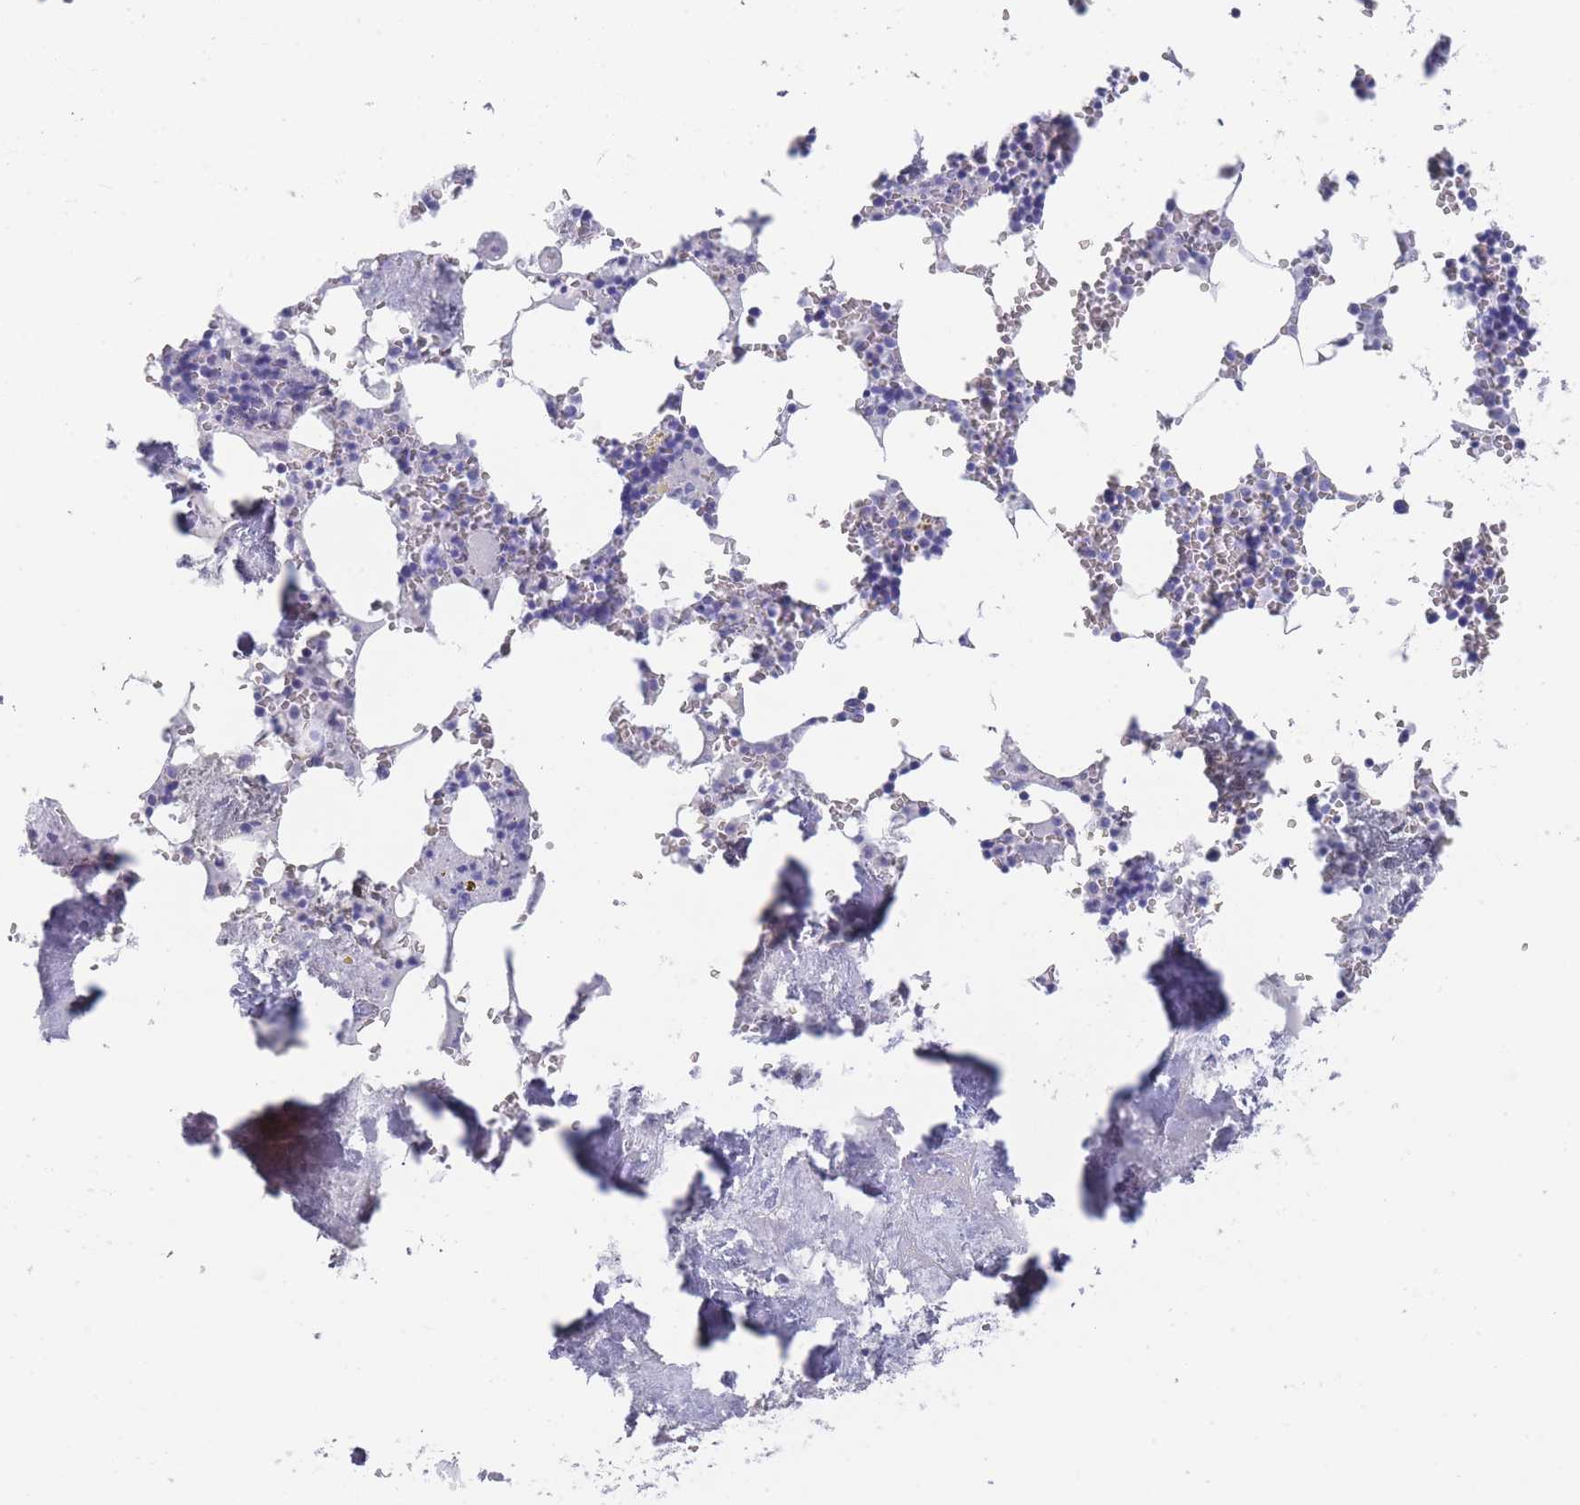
{"staining": {"intensity": "negative", "quantity": "none", "location": "none"}, "tissue": "bone marrow", "cell_type": "Hematopoietic cells", "image_type": "normal", "snomed": [{"axis": "morphology", "description": "Normal tissue, NOS"}, {"axis": "topography", "description": "Bone marrow"}], "caption": "Immunohistochemistry (IHC) micrograph of benign bone marrow: human bone marrow stained with DAB (3,3'-diaminobenzidine) exhibits no significant protein staining in hematopoietic cells.", "gene": "RAB2B", "patient": {"sex": "male", "age": 54}}